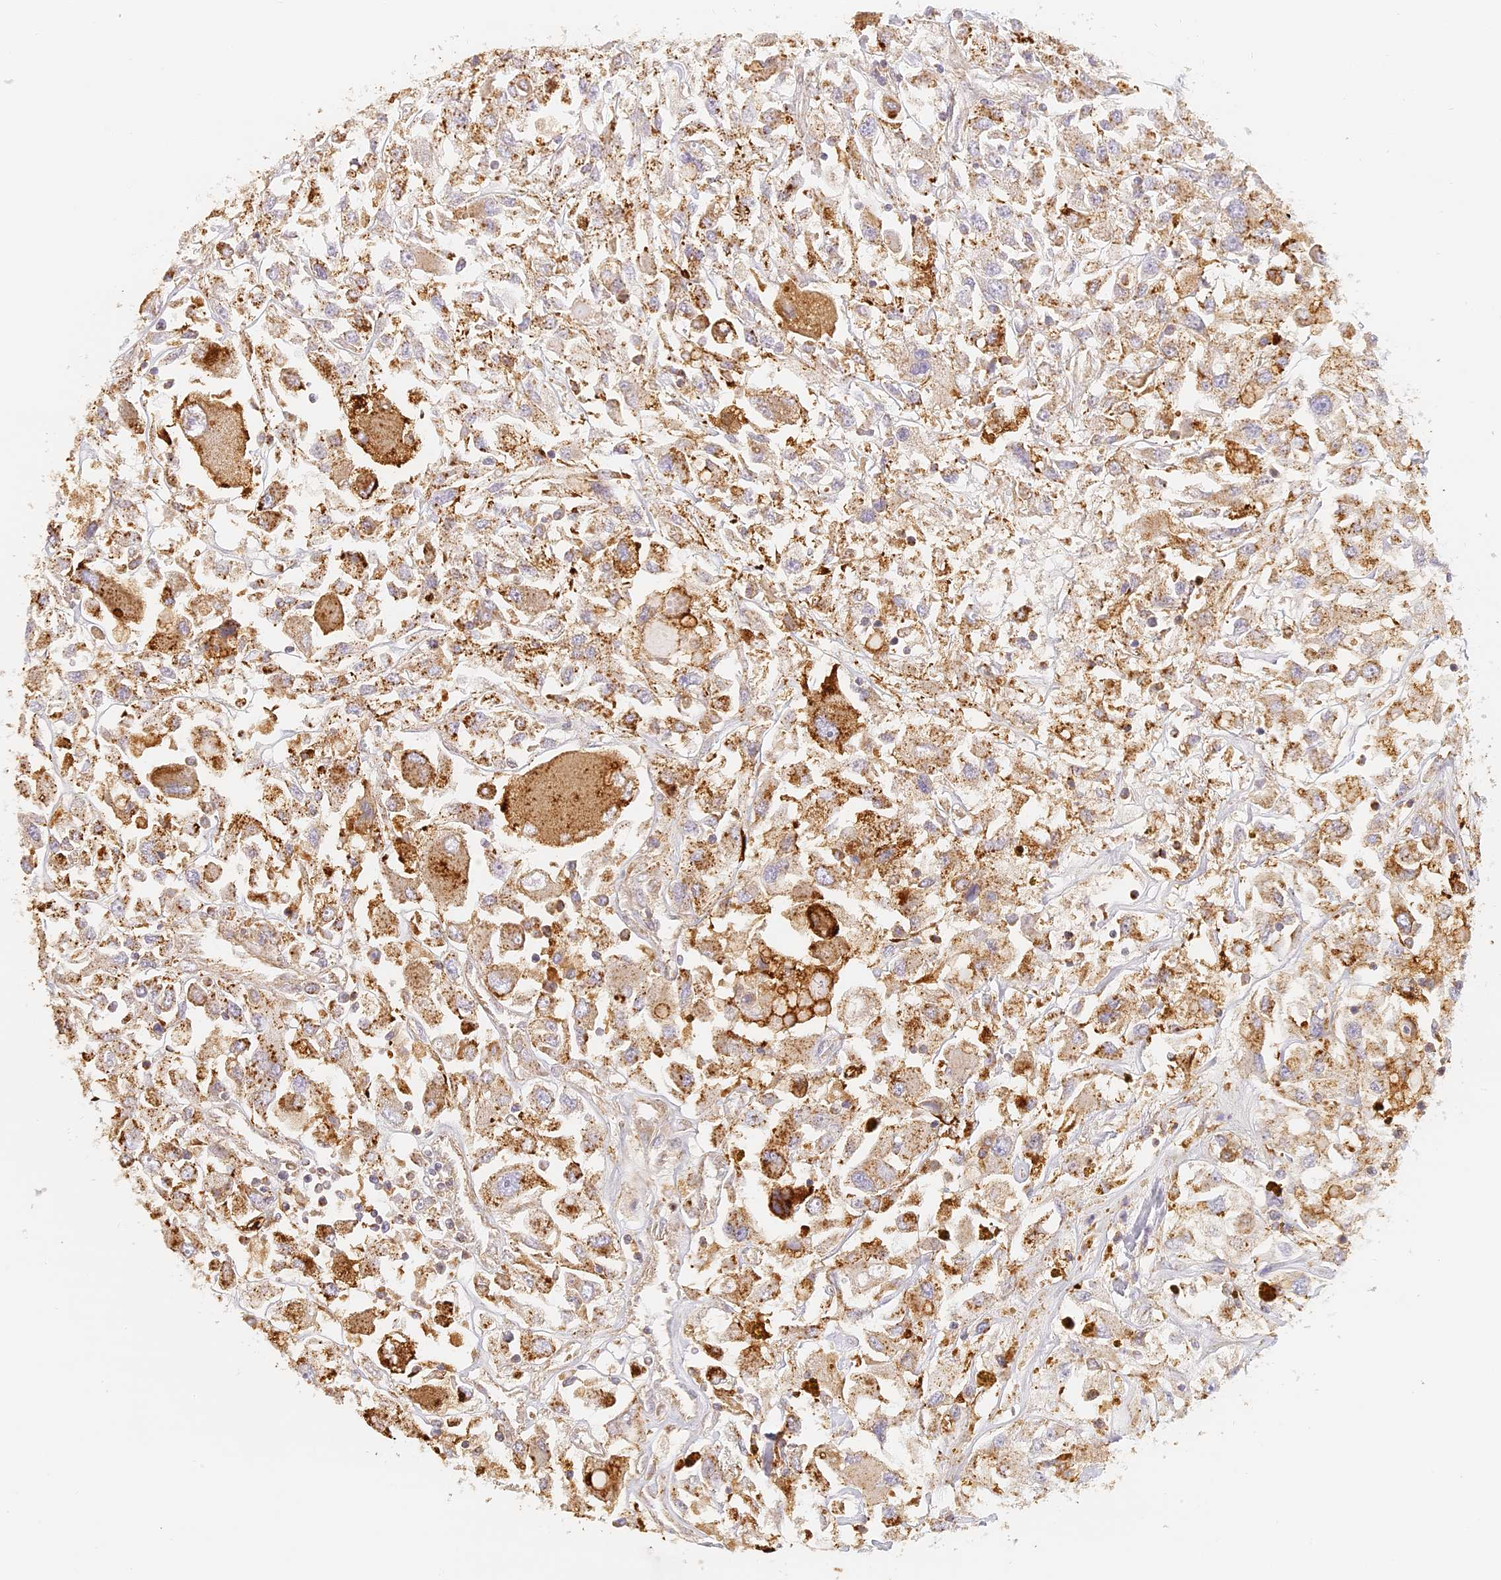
{"staining": {"intensity": "moderate", "quantity": ">75%", "location": "cytoplasmic/membranous"}, "tissue": "renal cancer", "cell_type": "Tumor cells", "image_type": "cancer", "snomed": [{"axis": "morphology", "description": "Adenocarcinoma, NOS"}, {"axis": "topography", "description": "Kidney"}], "caption": "Protein staining reveals moderate cytoplasmic/membranous staining in about >75% of tumor cells in adenocarcinoma (renal). (Stains: DAB in brown, nuclei in blue, Microscopy: brightfield microscopy at high magnification).", "gene": "LAMP2", "patient": {"sex": "female", "age": 52}}